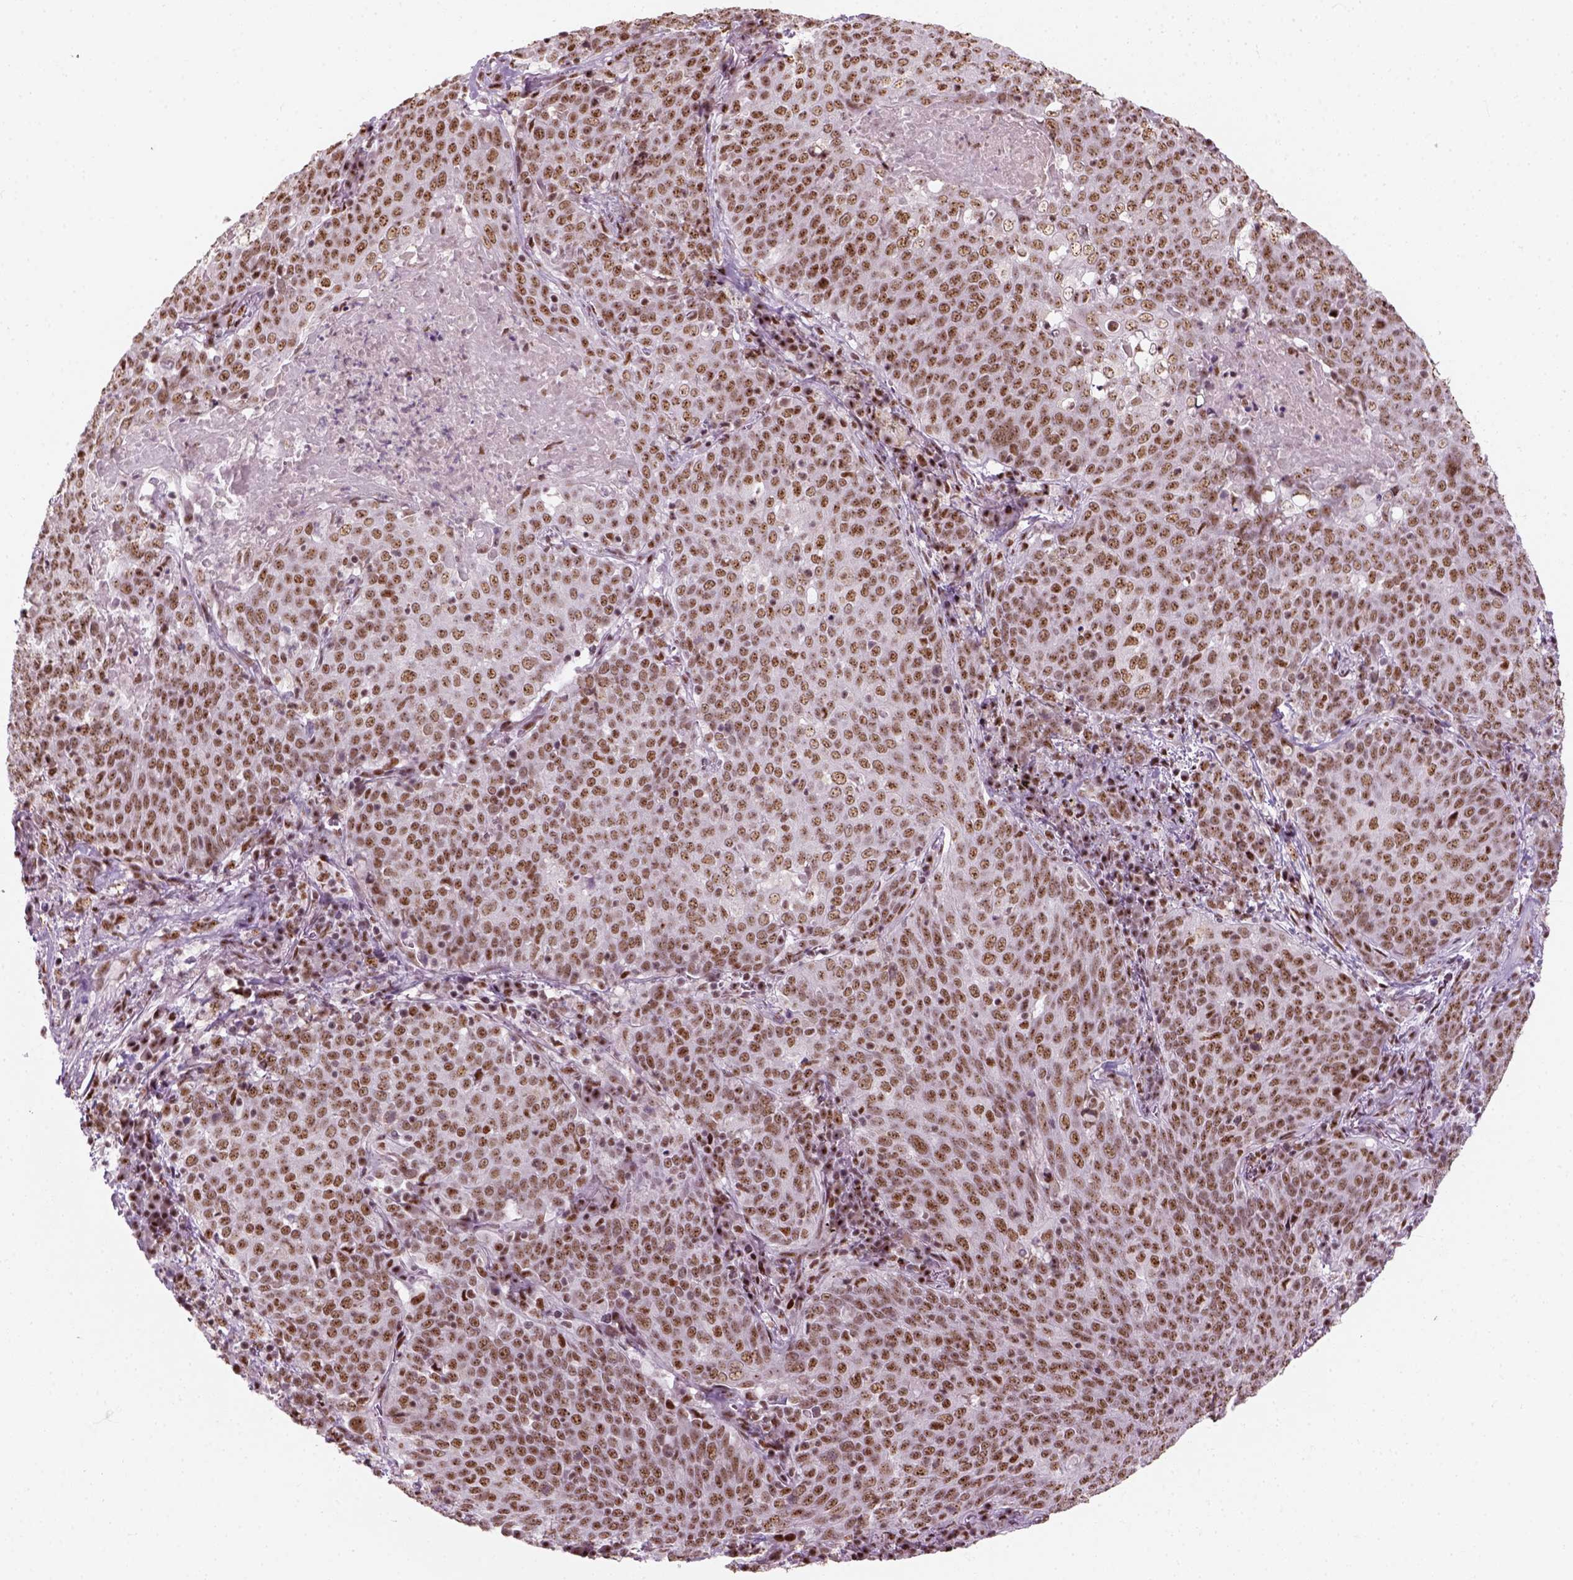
{"staining": {"intensity": "moderate", "quantity": ">75%", "location": "nuclear"}, "tissue": "lung cancer", "cell_type": "Tumor cells", "image_type": "cancer", "snomed": [{"axis": "morphology", "description": "Squamous cell carcinoma, NOS"}, {"axis": "topography", "description": "Lung"}], "caption": "DAB (3,3'-diaminobenzidine) immunohistochemical staining of lung cancer (squamous cell carcinoma) exhibits moderate nuclear protein positivity in about >75% of tumor cells.", "gene": "GTF2F1", "patient": {"sex": "male", "age": 82}}